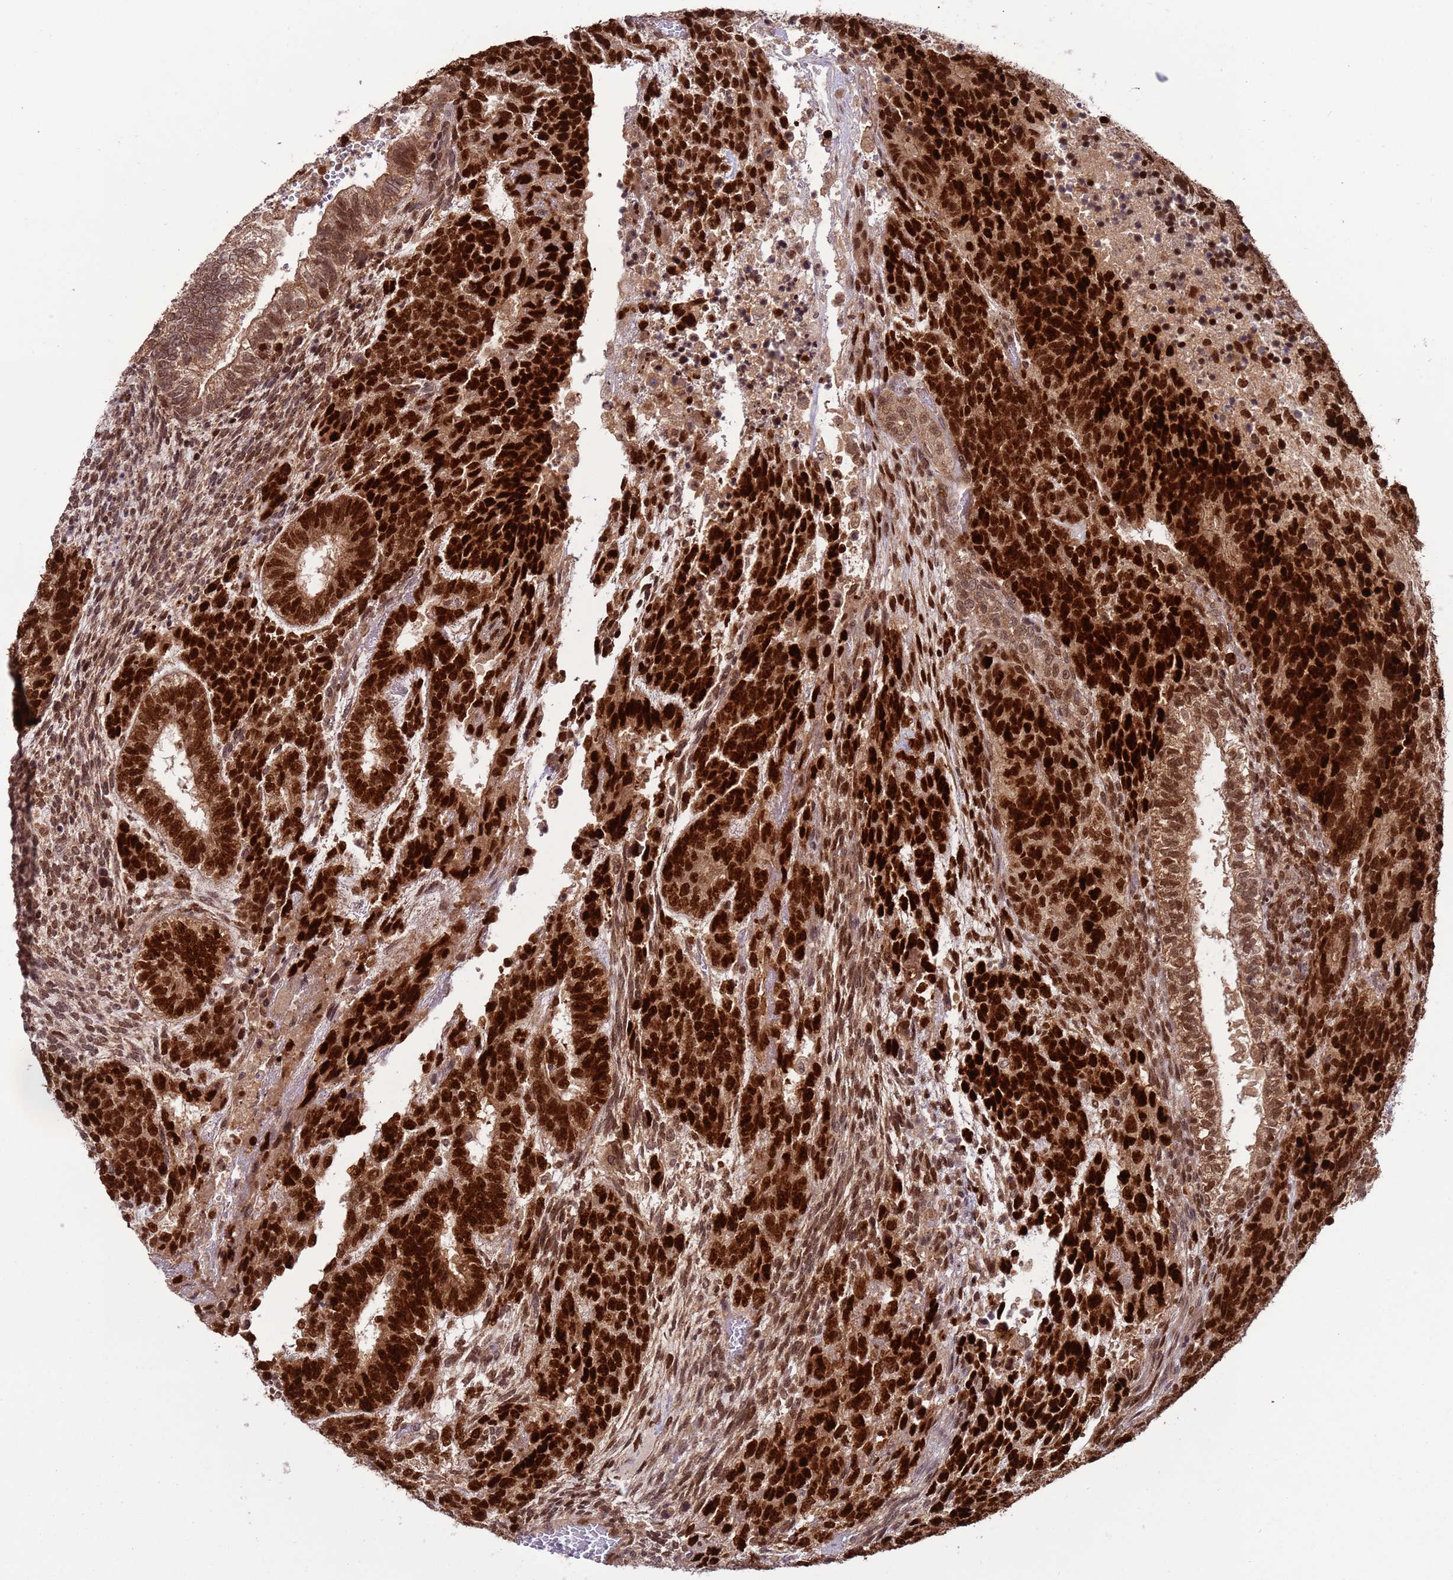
{"staining": {"intensity": "strong", "quantity": ">75%", "location": "nuclear"}, "tissue": "testis cancer", "cell_type": "Tumor cells", "image_type": "cancer", "snomed": [{"axis": "morphology", "description": "Carcinoma, Embryonal, NOS"}, {"axis": "topography", "description": "Testis"}], "caption": "Immunohistochemical staining of human testis cancer exhibits high levels of strong nuclear staining in about >75% of tumor cells. (IHC, brightfield microscopy, high magnification).", "gene": "RCOR2", "patient": {"sex": "male", "age": 23}}